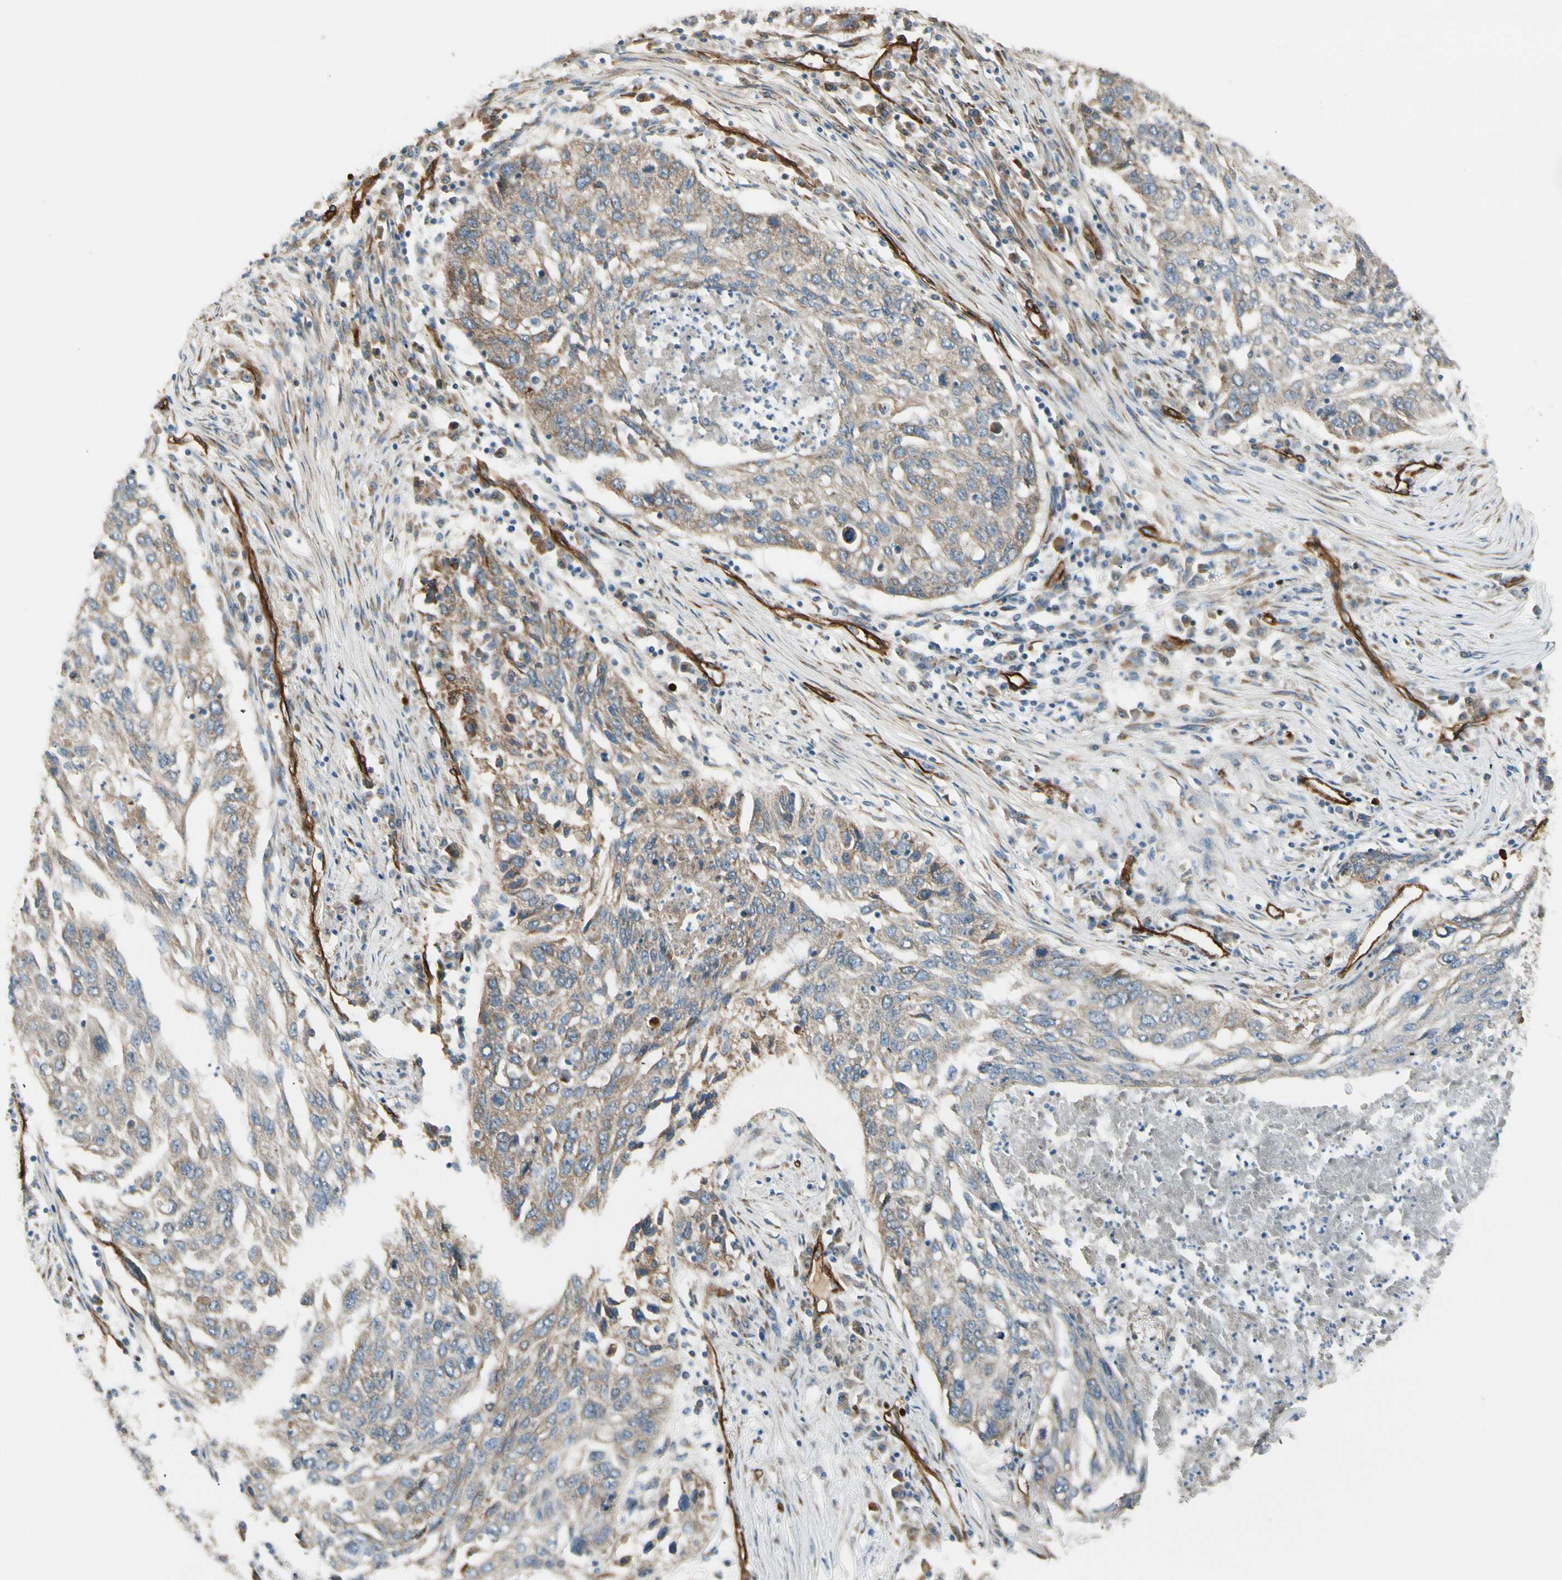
{"staining": {"intensity": "weak", "quantity": ">75%", "location": "cytoplasmic/membranous"}, "tissue": "lung cancer", "cell_type": "Tumor cells", "image_type": "cancer", "snomed": [{"axis": "morphology", "description": "Squamous cell carcinoma, NOS"}, {"axis": "topography", "description": "Lung"}], "caption": "This image shows IHC staining of human lung squamous cell carcinoma, with low weak cytoplasmic/membranous expression in about >75% of tumor cells.", "gene": "MCAM", "patient": {"sex": "female", "age": 63}}